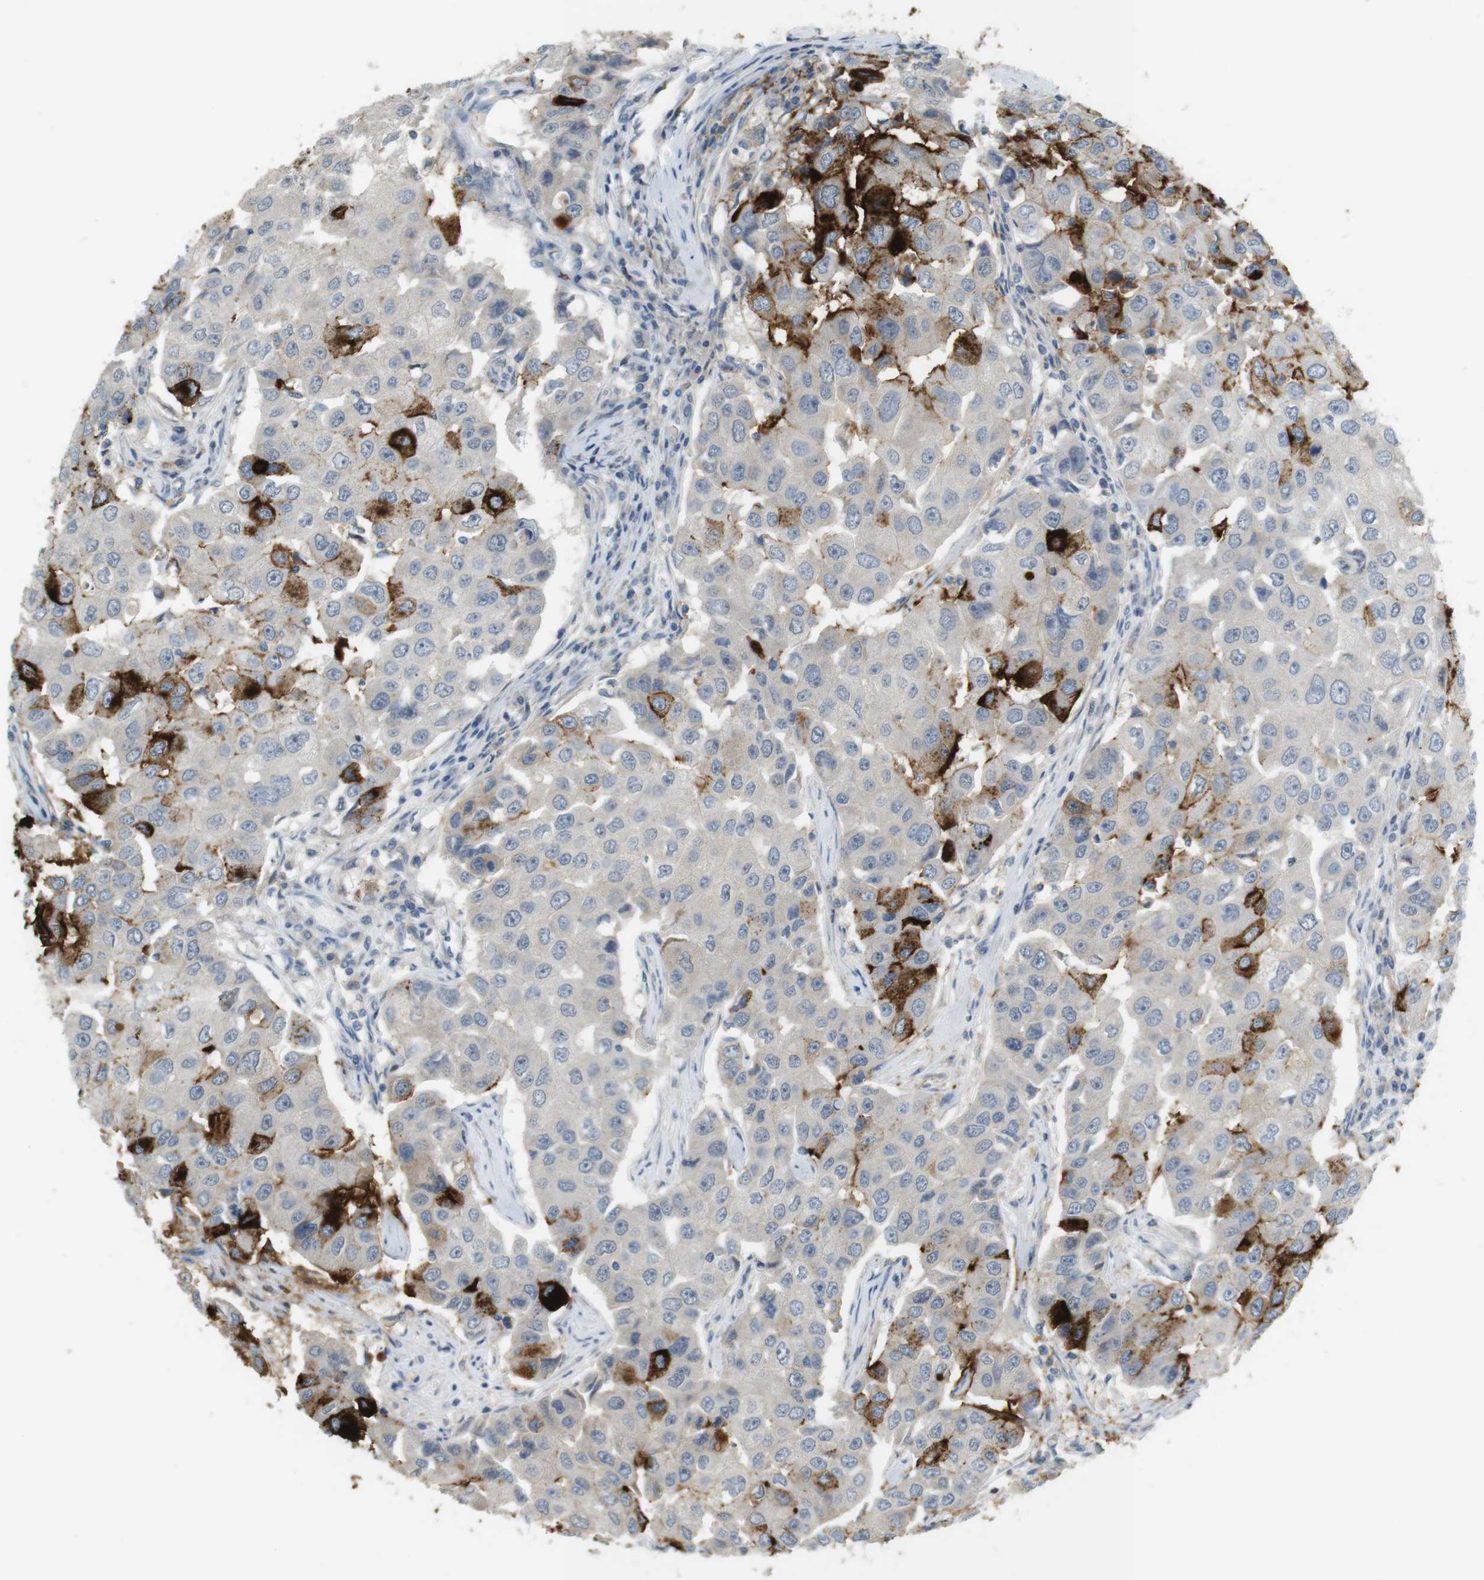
{"staining": {"intensity": "strong", "quantity": "<25%", "location": "cytoplasmic/membranous"}, "tissue": "breast cancer", "cell_type": "Tumor cells", "image_type": "cancer", "snomed": [{"axis": "morphology", "description": "Duct carcinoma"}, {"axis": "topography", "description": "Breast"}], "caption": "High-magnification brightfield microscopy of breast cancer (intraductal carcinoma) stained with DAB (3,3'-diaminobenzidine) (brown) and counterstained with hematoxylin (blue). tumor cells exhibit strong cytoplasmic/membranous expression is present in approximately<25% of cells. (DAB = brown stain, brightfield microscopy at high magnification).", "gene": "MUC5B", "patient": {"sex": "female", "age": 27}}